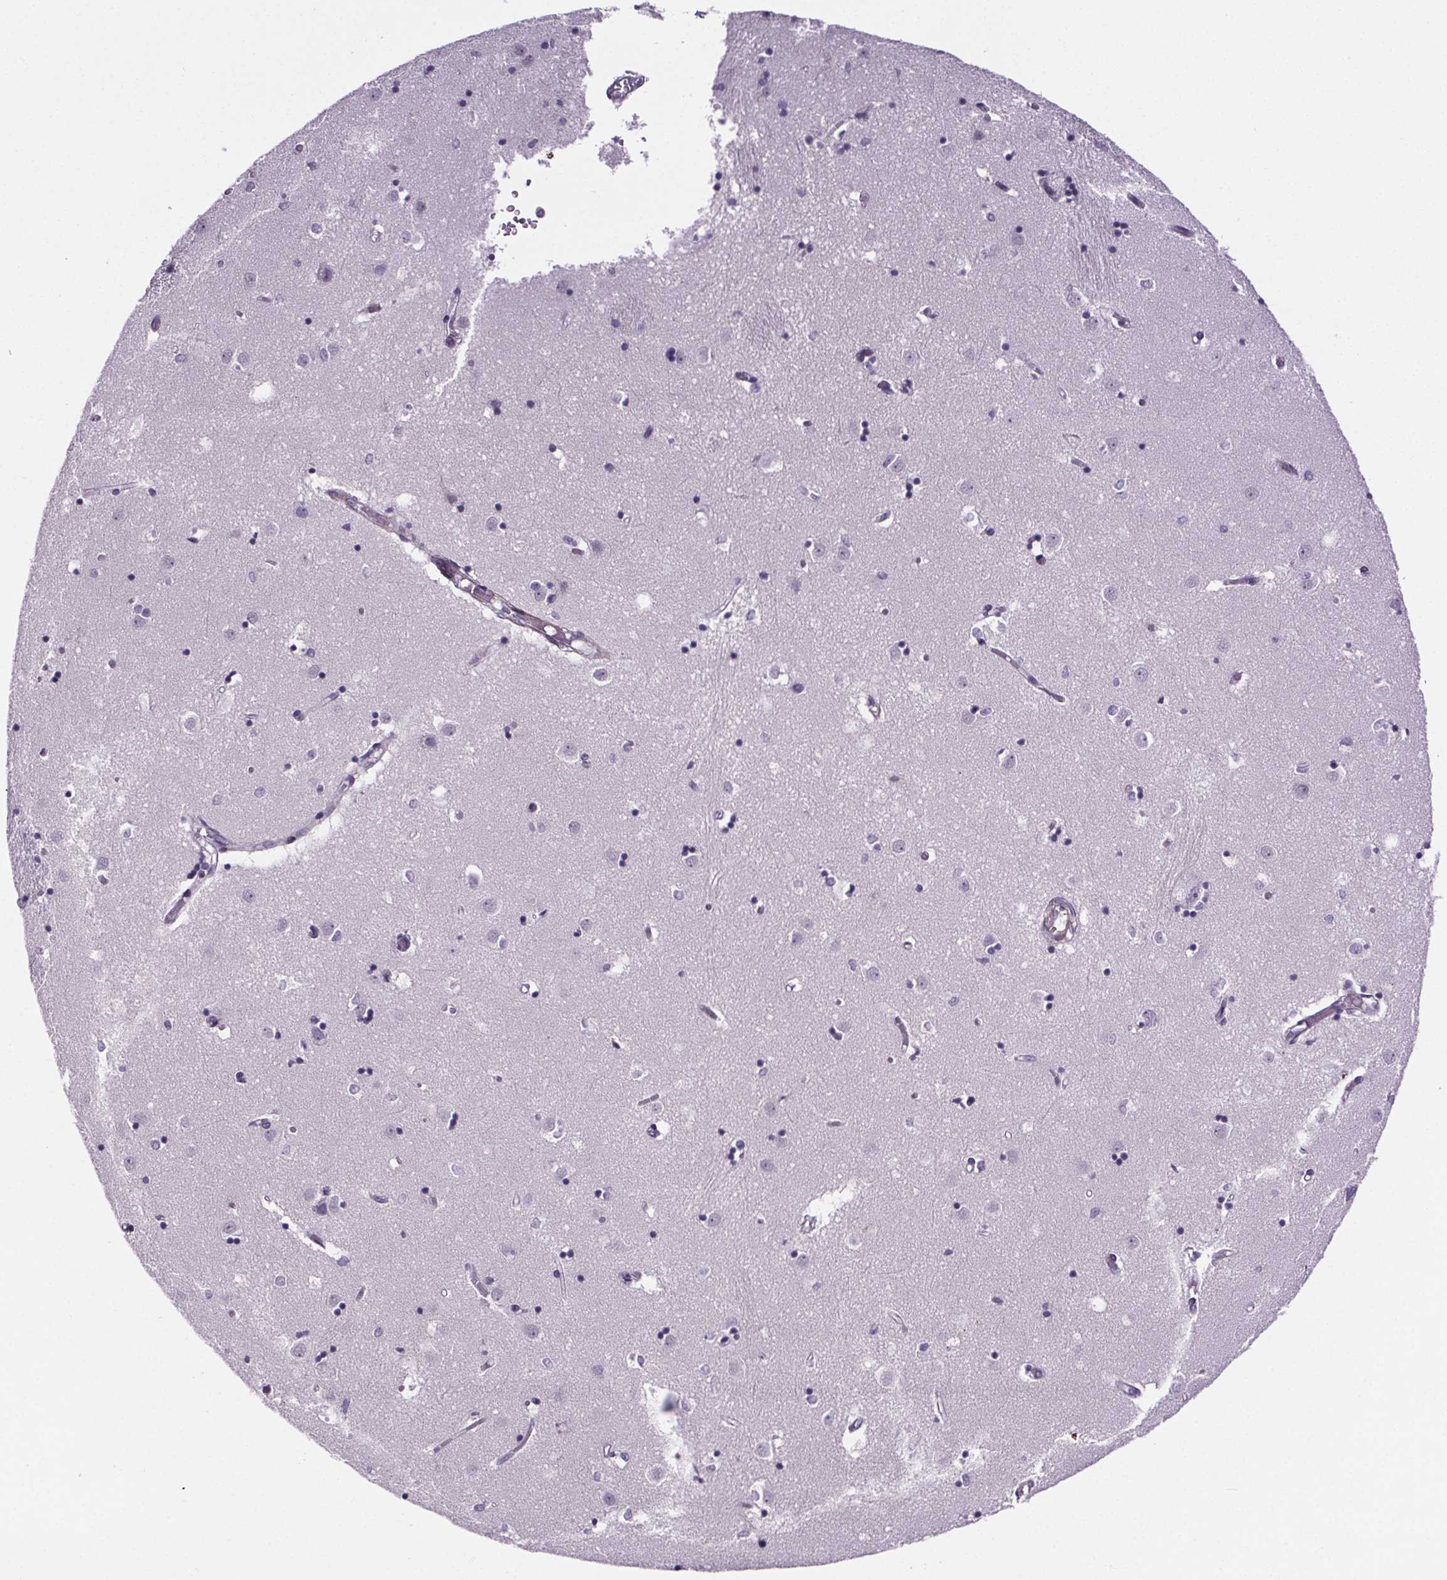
{"staining": {"intensity": "negative", "quantity": "none", "location": "none"}, "tissue": "caudate", "cell_type": "Glial cells", "image_type": "normal", "snomed": [{"axis": "morphology", "description": "Normal tissue, NOS"}, {"axis": "topography", "description": "Lateral ventricle wall"}], "caption": "This is an IHC micrograph of benign human caudate. There is no staining in glial cells.", "gene": "TTC12", "patient": {"sex": "male", "age": 54}}